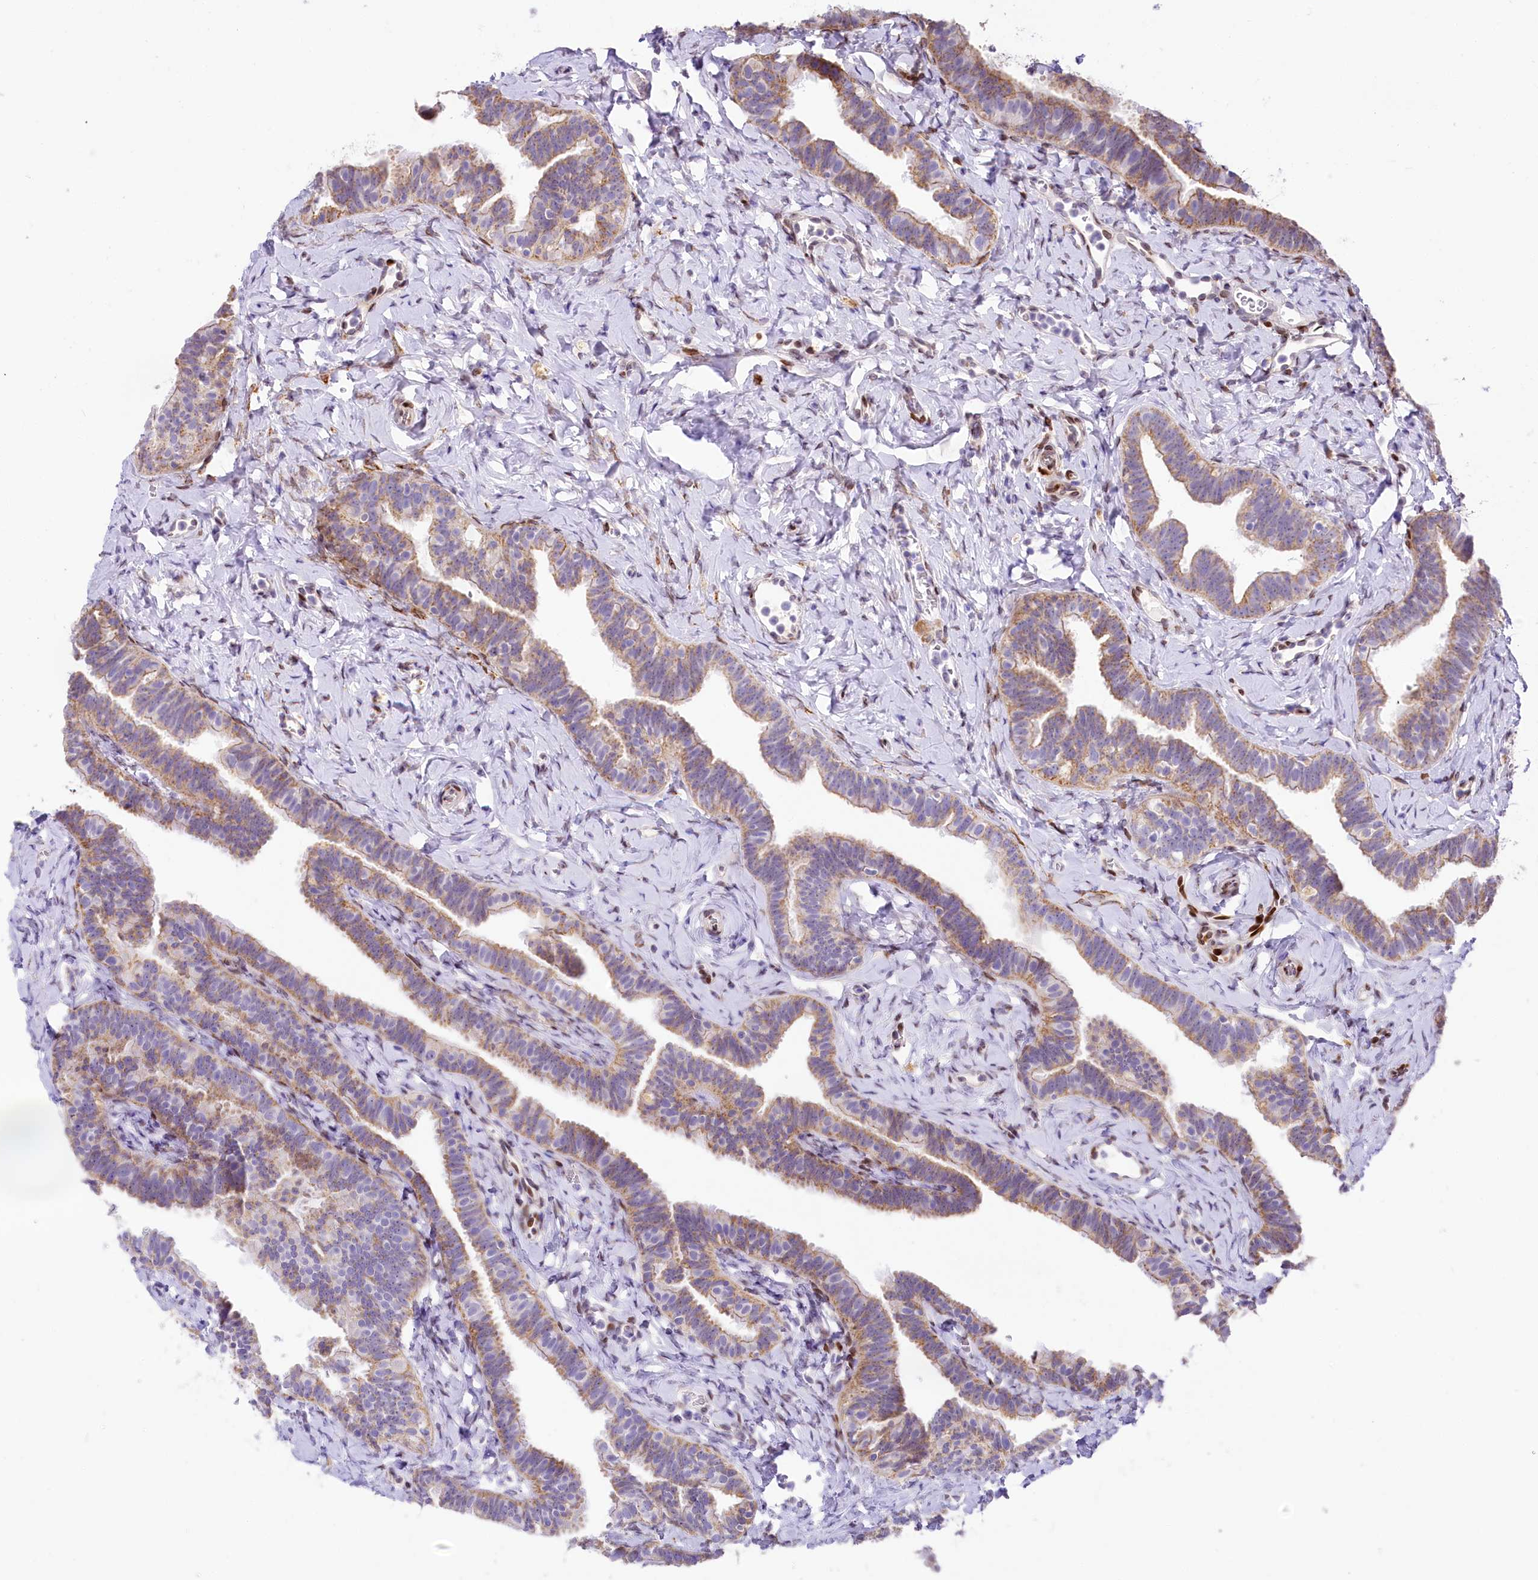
{"staining": {"intensity": "moderate", "quantity": "25%-75%", "location": "cytoplasmic/membranous"}, "tissue": "fallopian tube", "cell_type": "Glandular cells", "image_type": "normal", "snomed": [{"axis": "morphology", "description": "Normal tissue, NOS"}, {"axis": "topography", "description": "Fallopian tube"}], "caption": "Glandular cells show moderate cytoplasmic/membranous expression in about 25%-75% of cells in normal fallopian tube.", "gene": "PPIP5K2", "patient": {"sex": "female", "age": 65}}